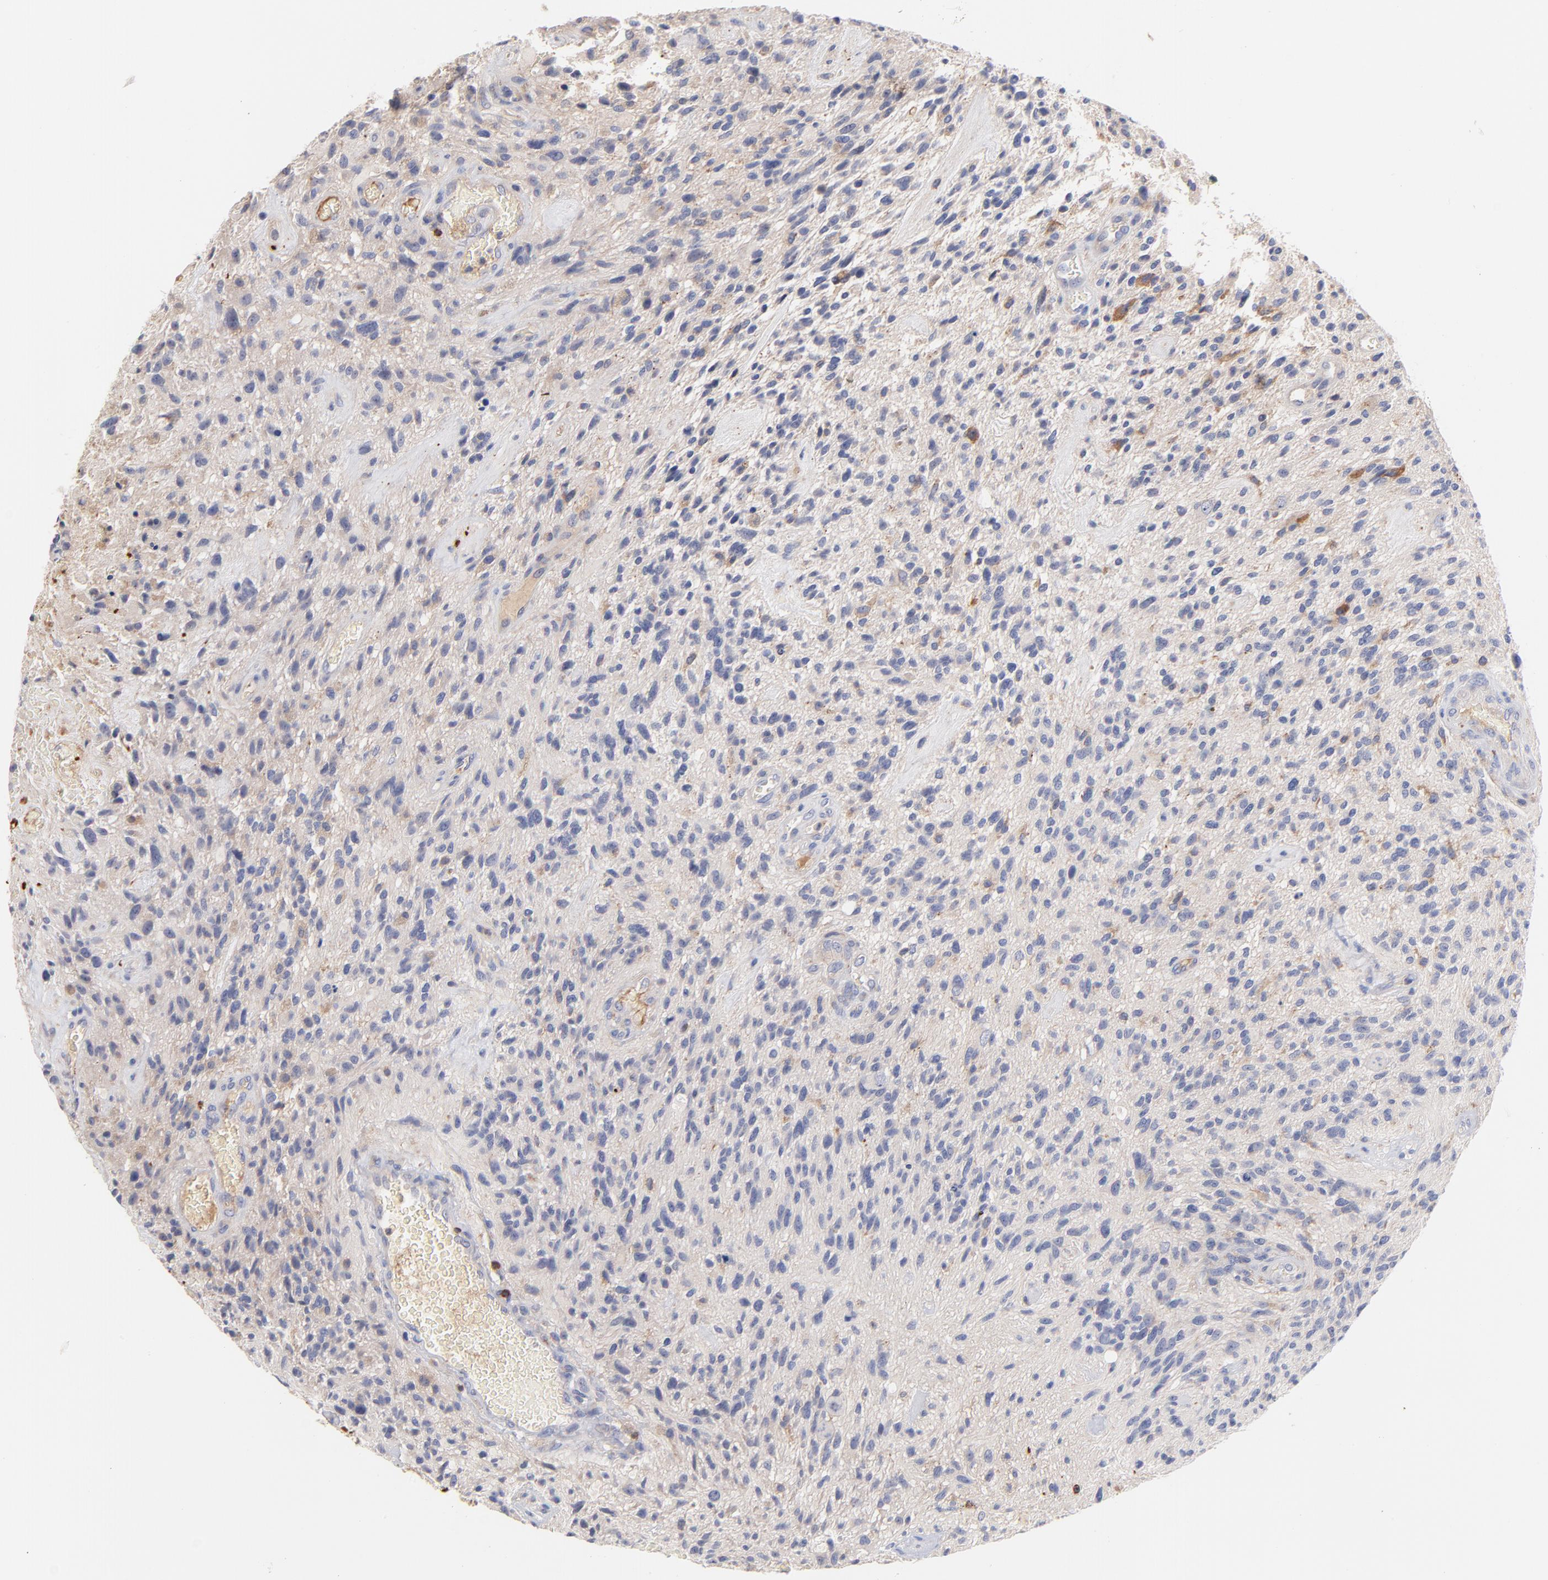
{"staining": {"intensity": "negative", "quantity": "none", "location": "none"}, "tissue": "glioma", "cell_type": "Tumor cells", "image_type": "cancer", "snomed": [{"axis": "morphology", "description": "Normal tissue, NOS"}, {"axis": "morphology", "description": "Glioma, malignant, High grade"}, {"axis": "topography", "description": "Cerebral cortex"}], "caption": "Immunohistochemical staining of glioma displays no significant expression in tumor cells.", "gene": "KREMEN2", "patient": {"sex": "male", "age": 75}}